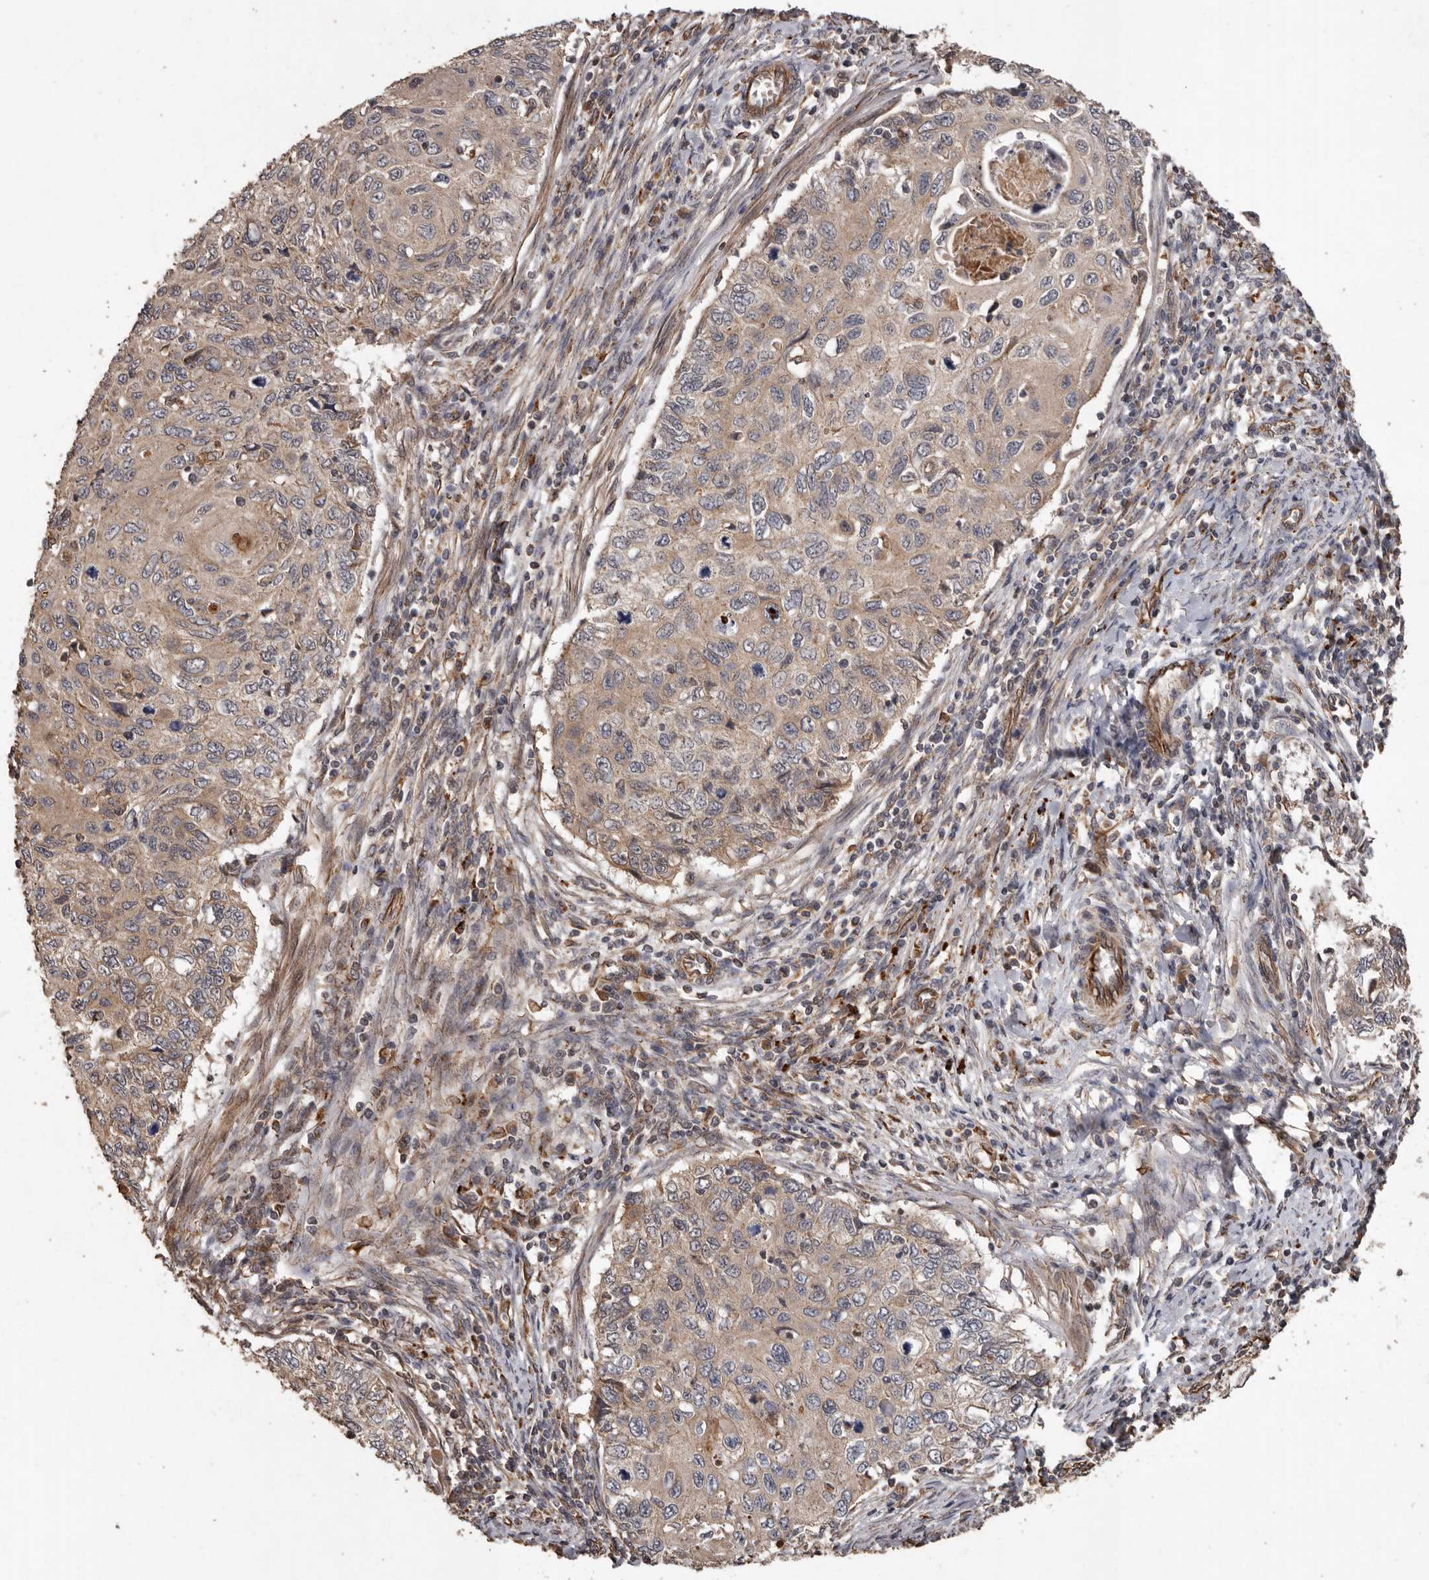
{"staining": {"intensity": "weak", "quantity": "25%-75%", "location": "cytoplasmic/membranous"}, "tissue": "cervical cancer", "cell_type": "Tumor cells", "image_type": "cancer", "snomed": [{"axis": "morphology", "description": "Squamous cell carcinoma, NOS"}, {"axis": "topography", "description": "Cervix"}], "caption": "Protein staining by immunohistochemistry displays weak cytoplasmic/membranous positivity in about 25%-75% of tumor cells in cervical cancer (squamous cell carcinoma).", "gene": "BRAT1", "patient": {"sex": "female", "age": 70}}